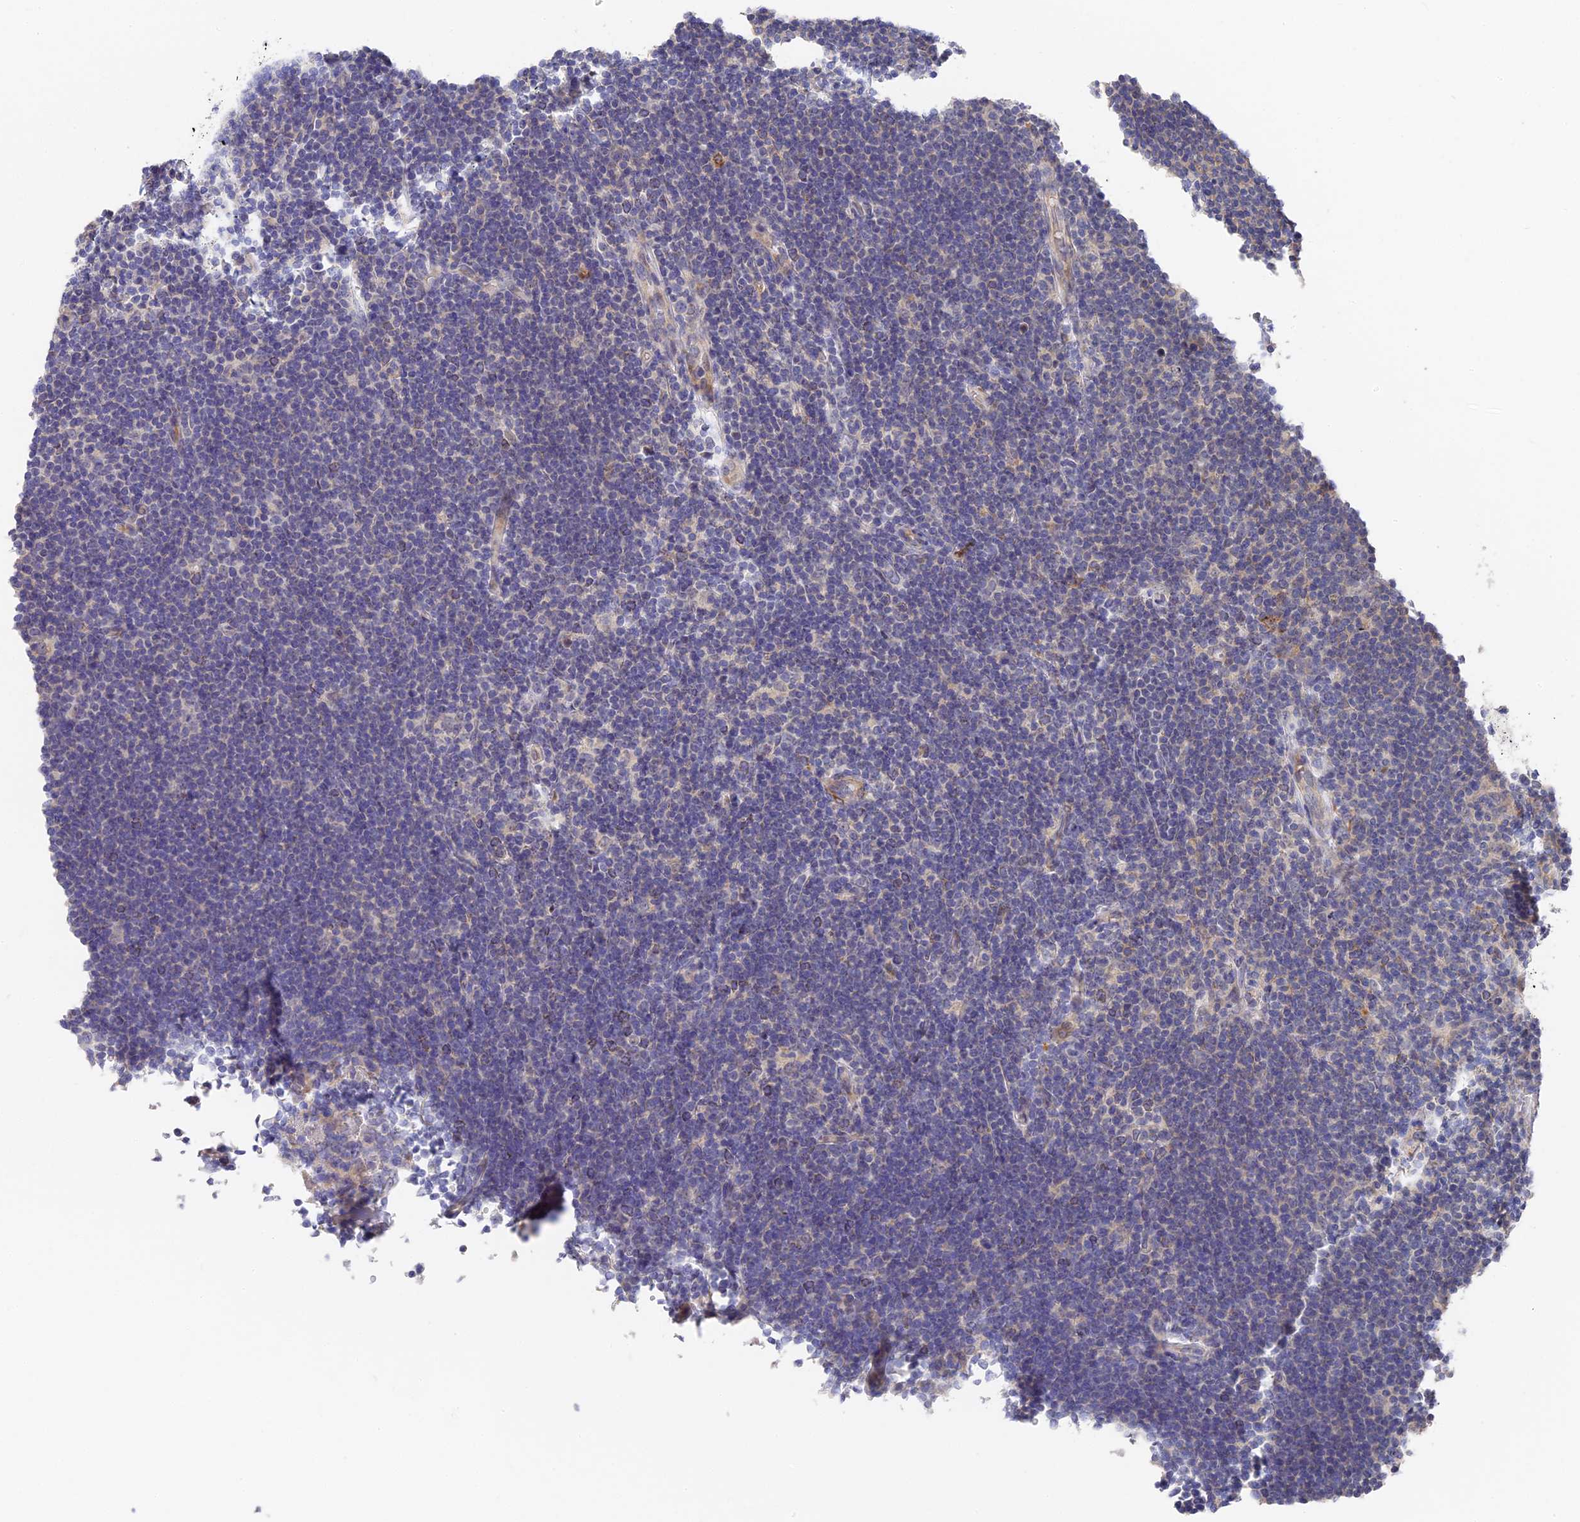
{"staining": {"intensity": "negative", "quantity": "none", "location": "none"}, "tissue": "lymphoma", "cell_type": "Tumor cells", "image_type": "cancer", "snomed": [{"axis": "morphology", "description": "Hodgkin's disease, NOS"}, {"axis": "topography", "description": "Lymph node"}], "caption": "An IHC photomicrograph of Hodgkin's disease is shown. There is no staining in tumor cells of Hodgkin's disease.", "gene": "CCDC113", "patient": {"sex": "female", "age": 57}}